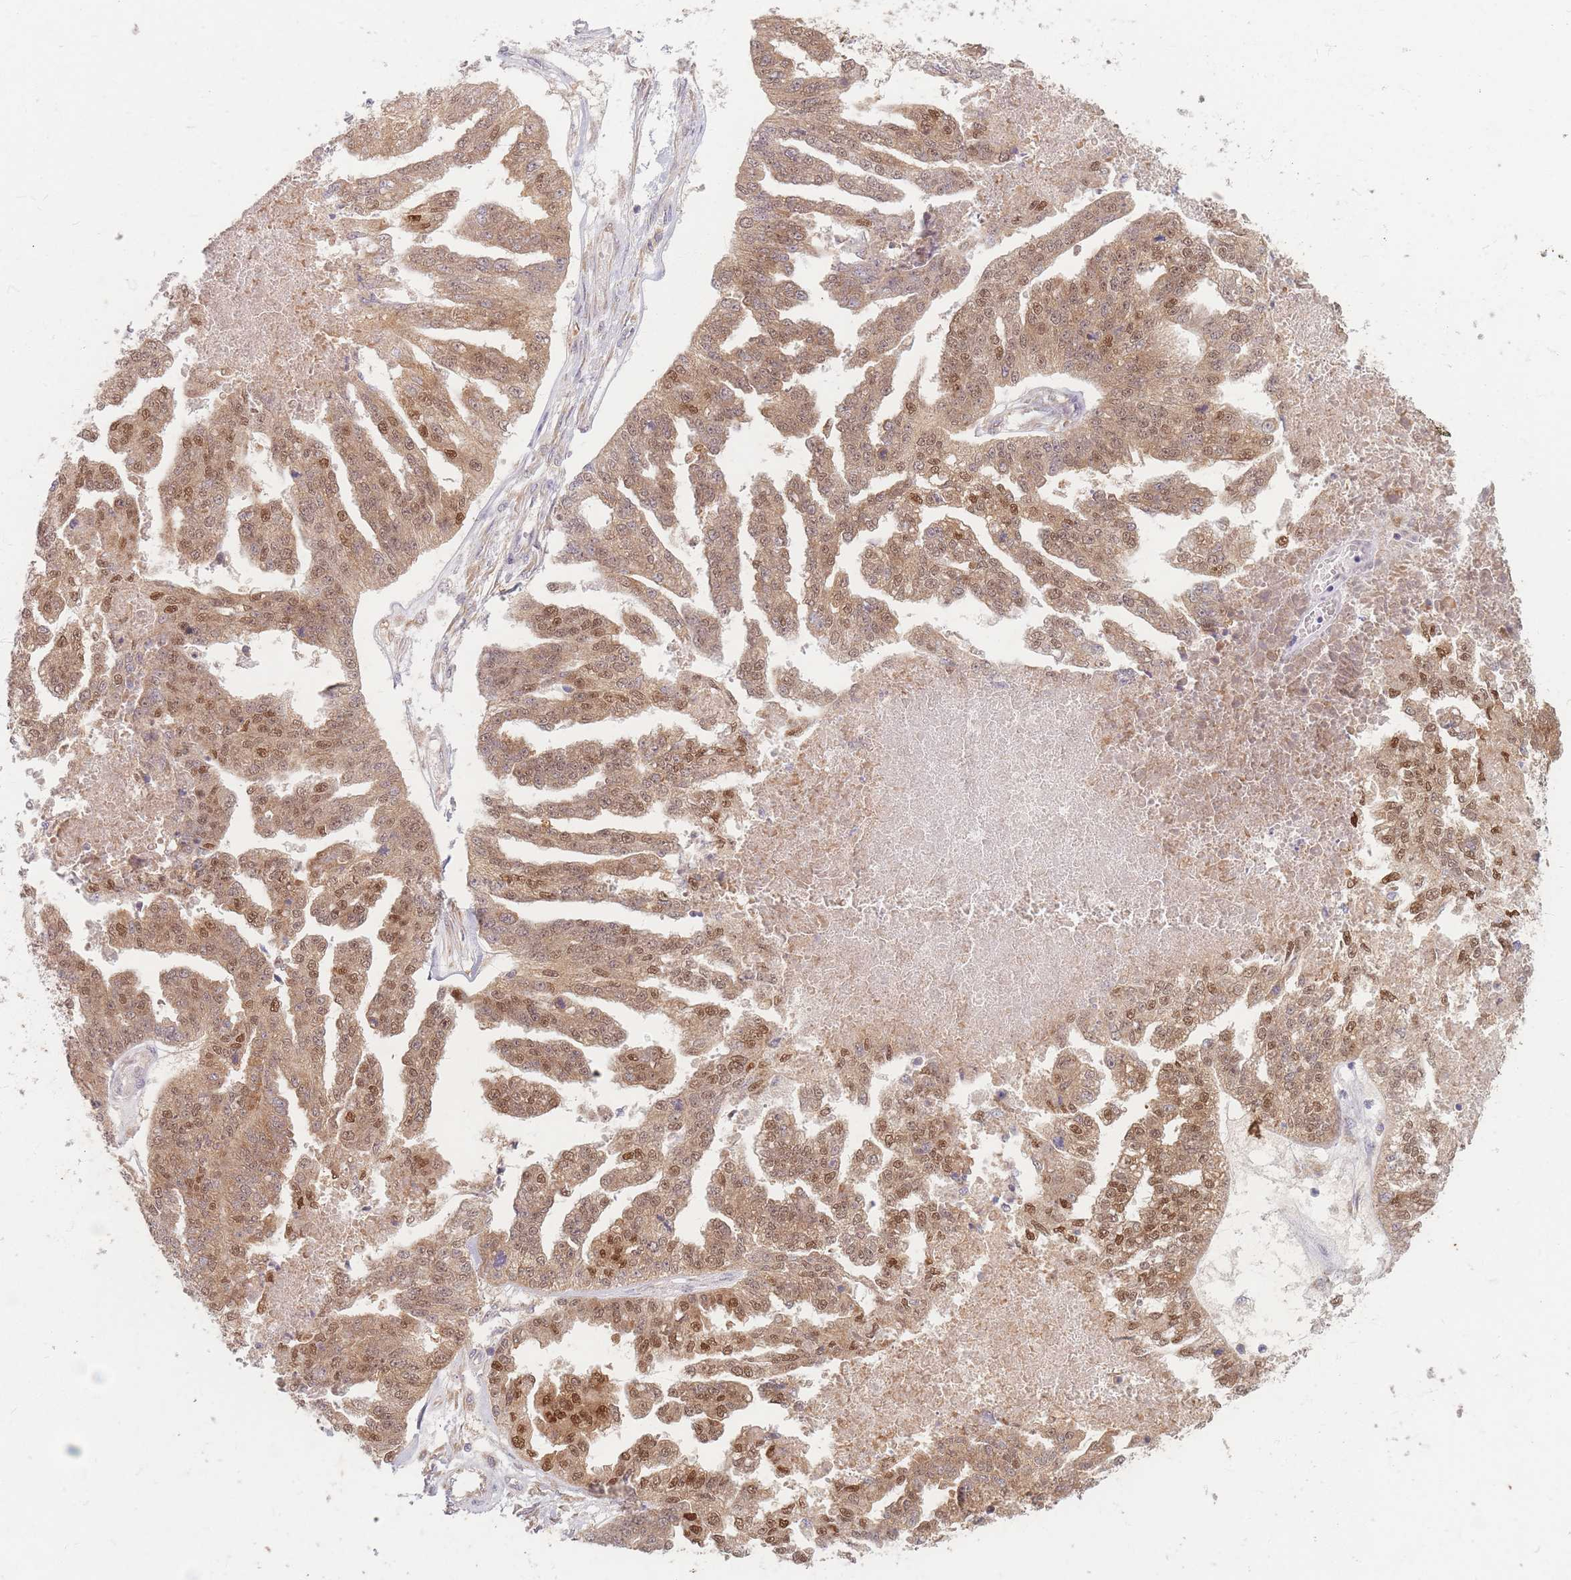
{"staining": {"intensity": "strong", "quantity": "25%-75%", "location": "cytoplasmic/membranous,nuclear"}, "tissue": "ovarian cancer", "cell_type": "Tumor cells", "image_type": "cancer", "snomed": [{"axis": "morphology", "description": "Cystadenocarcinoma, serous, NOS"}, {"axis": "topography", "description": "Ovary"}], "caption": "Ovarian cancer stained with a protein marker demonstrates strong staining in tumor cells.", "gene": "SMIM14", "patient": {"sex": "female", "age": 58}}